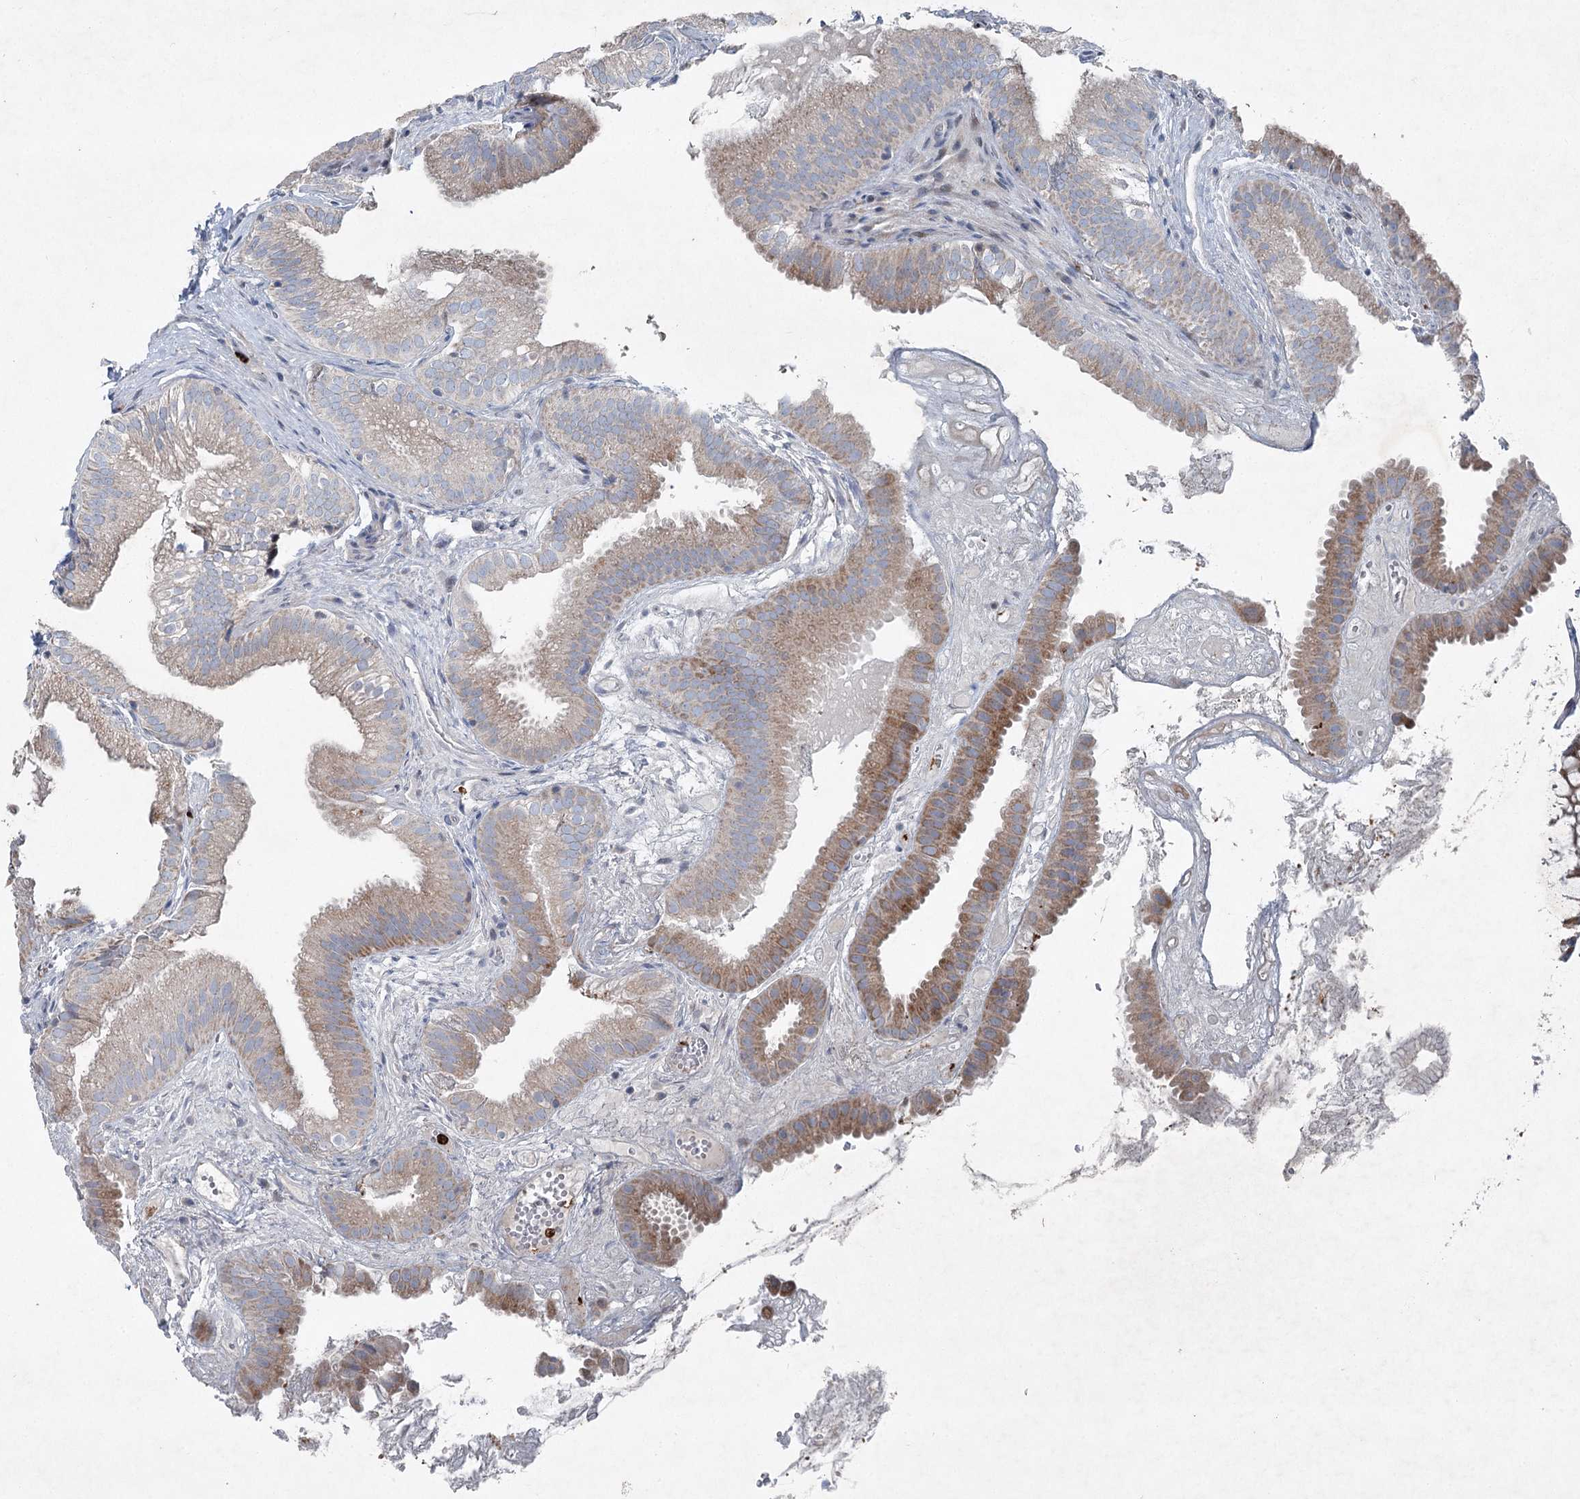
{"staining": {"intensity": "moderate", "quantity": "25%-75%", "location": "cytoplasmic/membranous"}, "tissue": "gallbladder", "cell_type": "Glandular cells", "image_type": "normal", "snomed": [{"axis": "morphology", "description": "Normal tissue, NOS"}, {"axis": "topography", "description": "Gallbladder"}], "caption": "Gallbladder stained with a brown dye shows moderate cytoplasmic/membranous positive positivity in approximately 25%-75% of glandular cells.", "gene": "ENSG00000285330", "patient": {"sex": "female", "age": 30}}